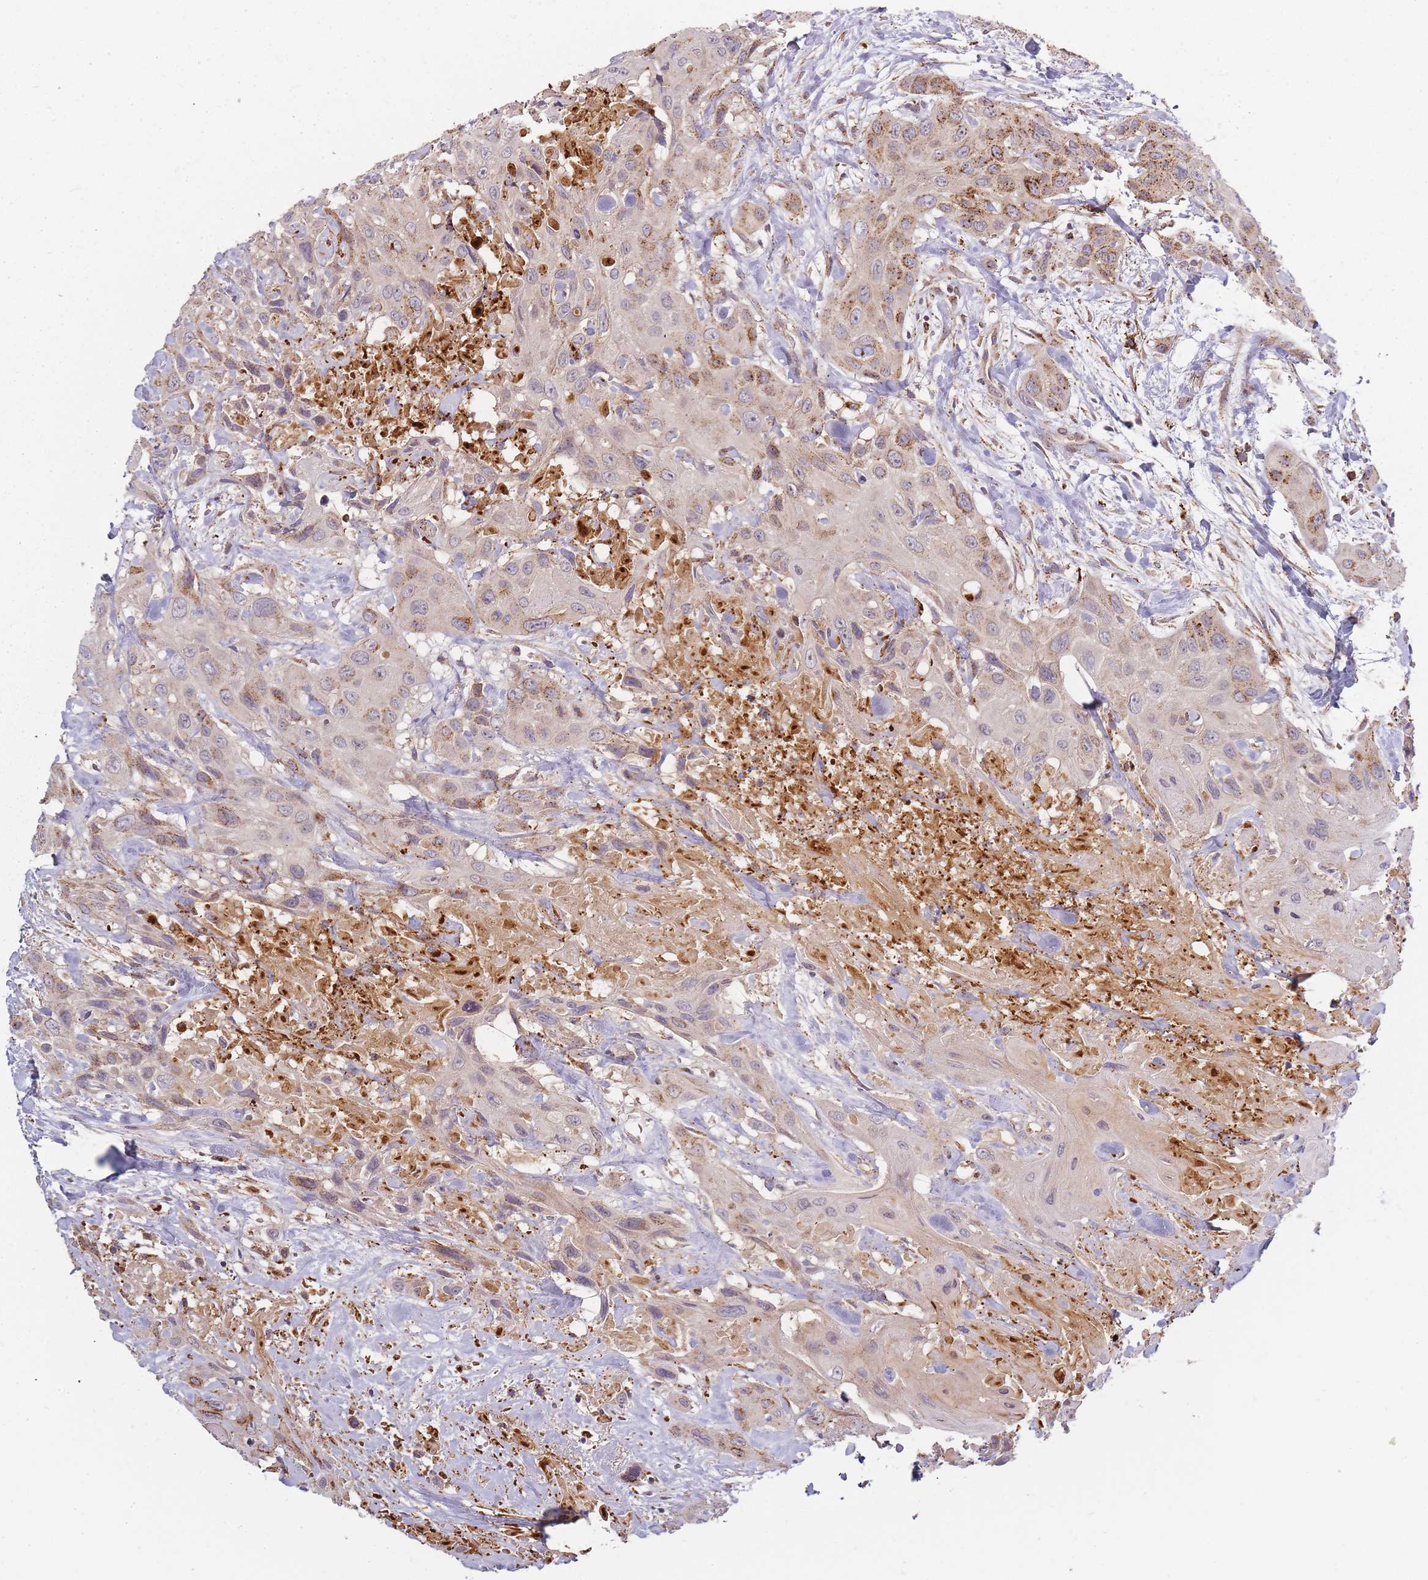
{"staining": {"intensity": "moderate", "quantity": "25%-75%", "location": "cytoplasmic/membranous"}, "tissue": "head and neck cancer", "cell_type": "Tumor cells", "image_type": "cancer", "snomed": [{"axis": "morphology", "description": "Squamous cell carcinoma, NOS"}, {"axis": "topography", "description": "Head-Neck"}], "caption": "Immunohistochemistry (IHC) (DAB) staining of human head and neck cancer (squamous cell carcinoma) shows moderate cytoplasmic/membranous protein positivity in about 25%-75% of tumor cells.", "gene": "ATG5", "patient": {"sex": "male", "age": 81}}